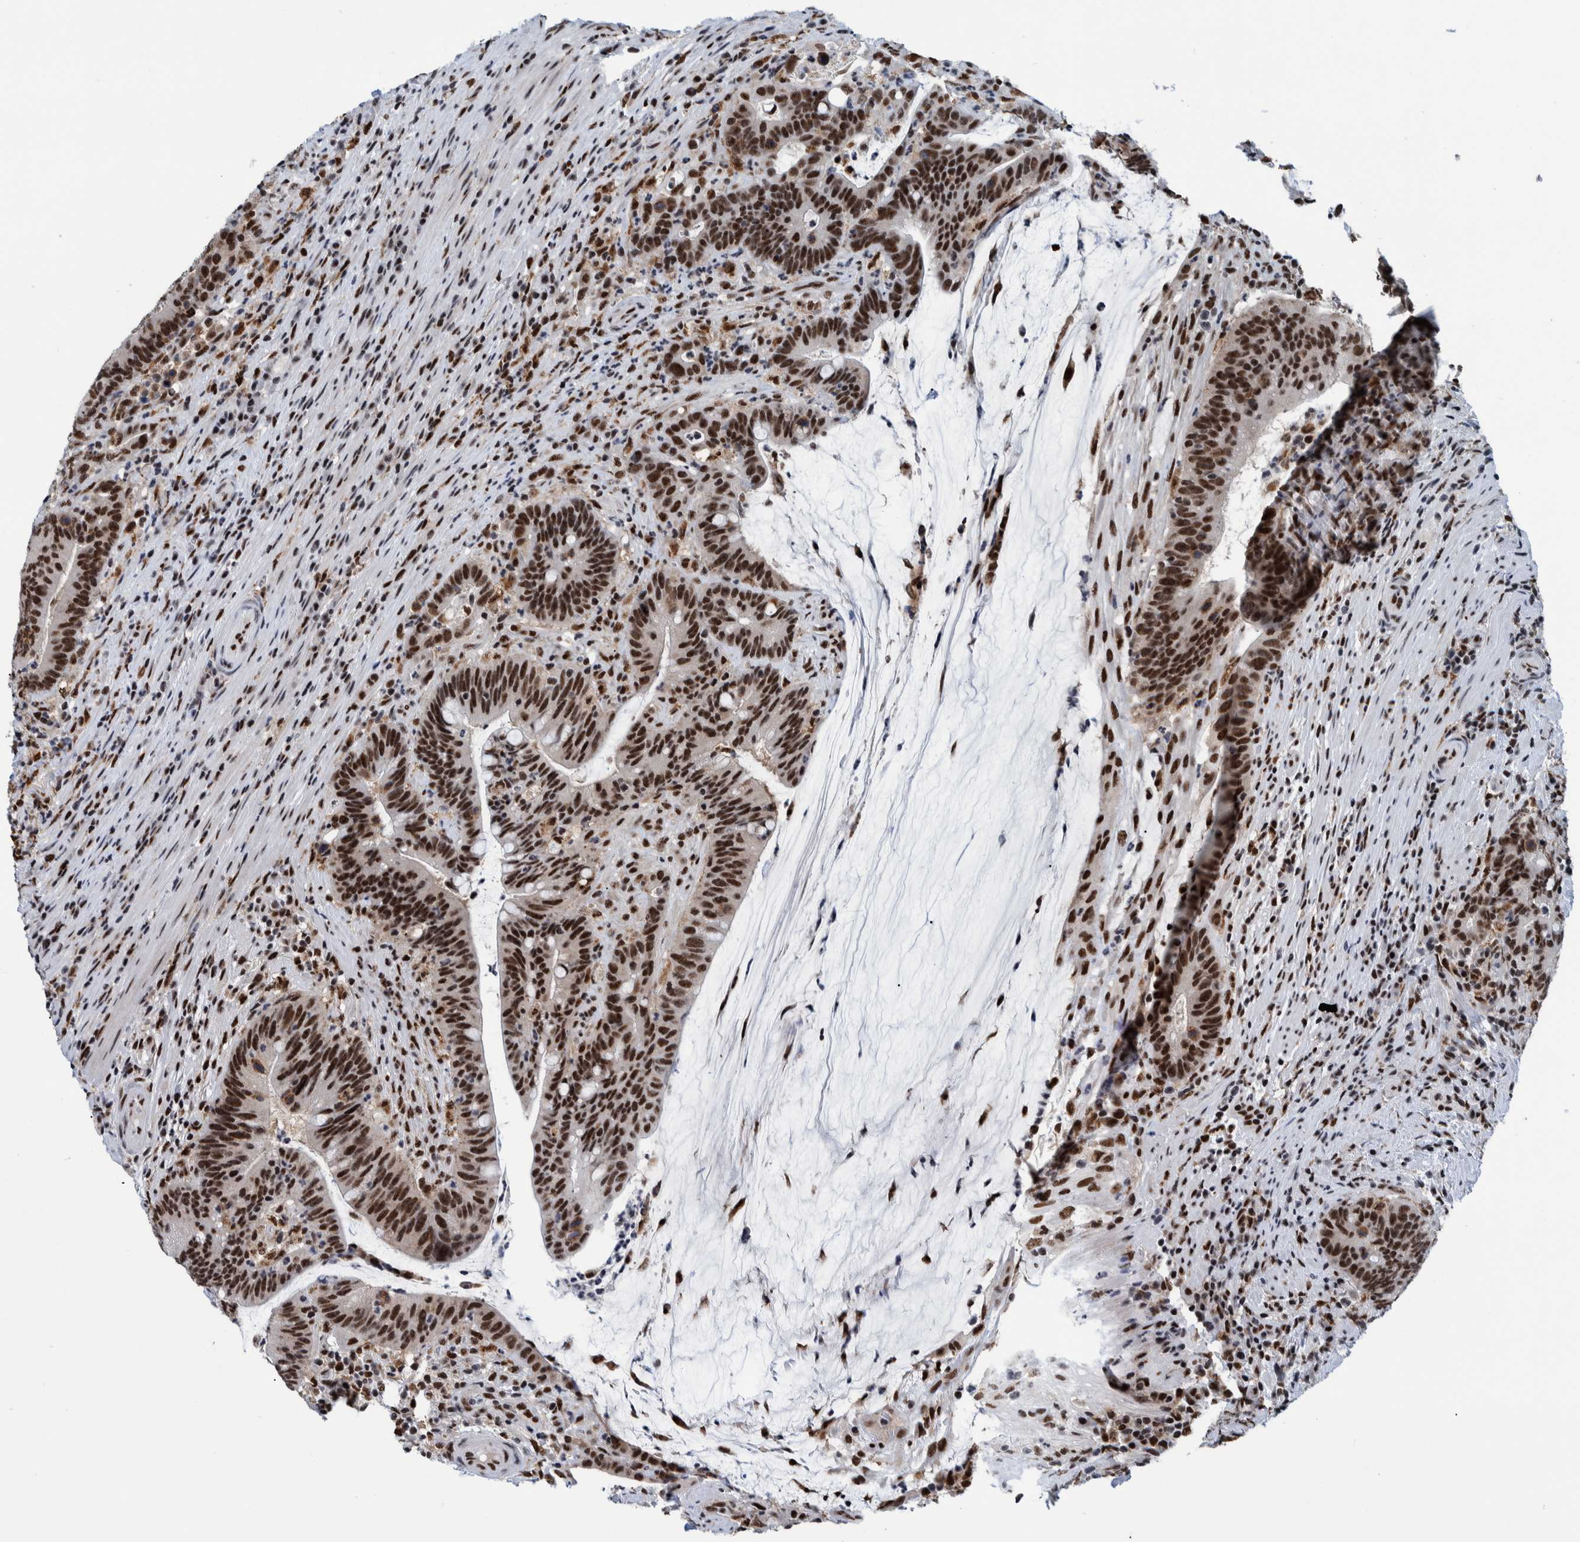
{"staining": {"intensity": "strong", "quantity": ">75%", "location": "nuclear"}, "tissue": "colorectal cancer", "cell_type": "Tumor cells", "image_type": "cancer", "snomed": [{"axis": "morphology", "description": "Adenocarcinoma, NOS"}, {"axis": "topography", "description": "Colon"}], "caption": "Colorectal cancer stained with a brown dye reveals strong nuclear positive positivity in approximately >75% of tumor cells.", "gene": "EFTUD2", "patient": {"sex": "female", "age": 66}}